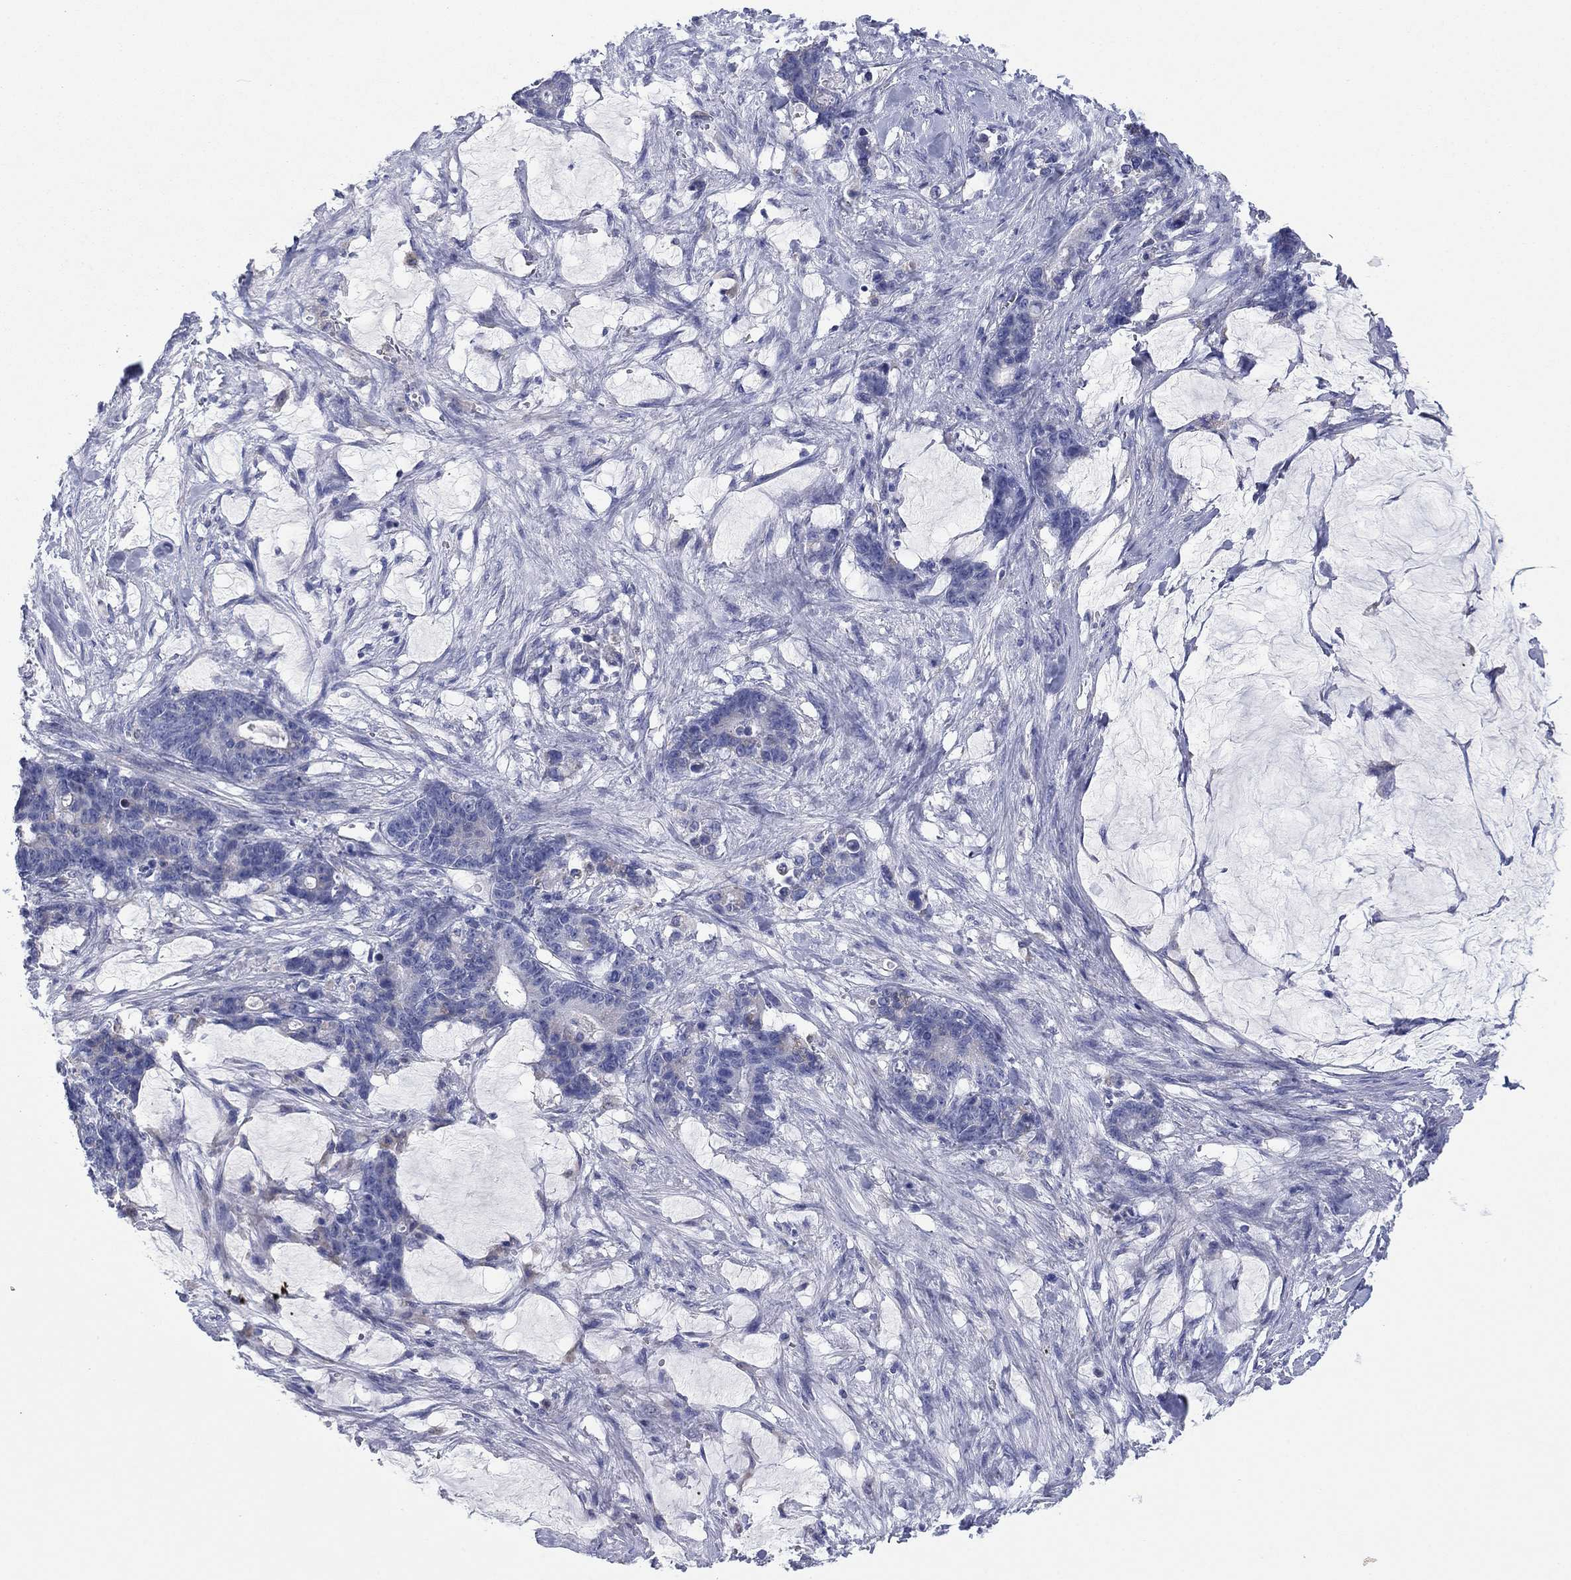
{"staining": {"intensity": "moderate", "quantity": "<25%", "location": "cytoplasmic/membranous"}, "tissue": "stomach cancer", "cell_type": "Tumor cells", "image_type": "cancer", "snomed": [{"axis": "morphology", "description": "Normal tissue, NOS"}, {"axis": "morphology", "description": "Adenocarcinoma, NOS"}, {"axis": "topography", "description": "Stomach"}], "caption": "Immunohistochemistry of human stomach cancer (adenocarcinoma) reveals low levels of moderate cytoplasmic/membranous positivity in approximately <25% of tumor cells.", "gene": "MGST3", "patient": {"sex": "female", "age": 64}}